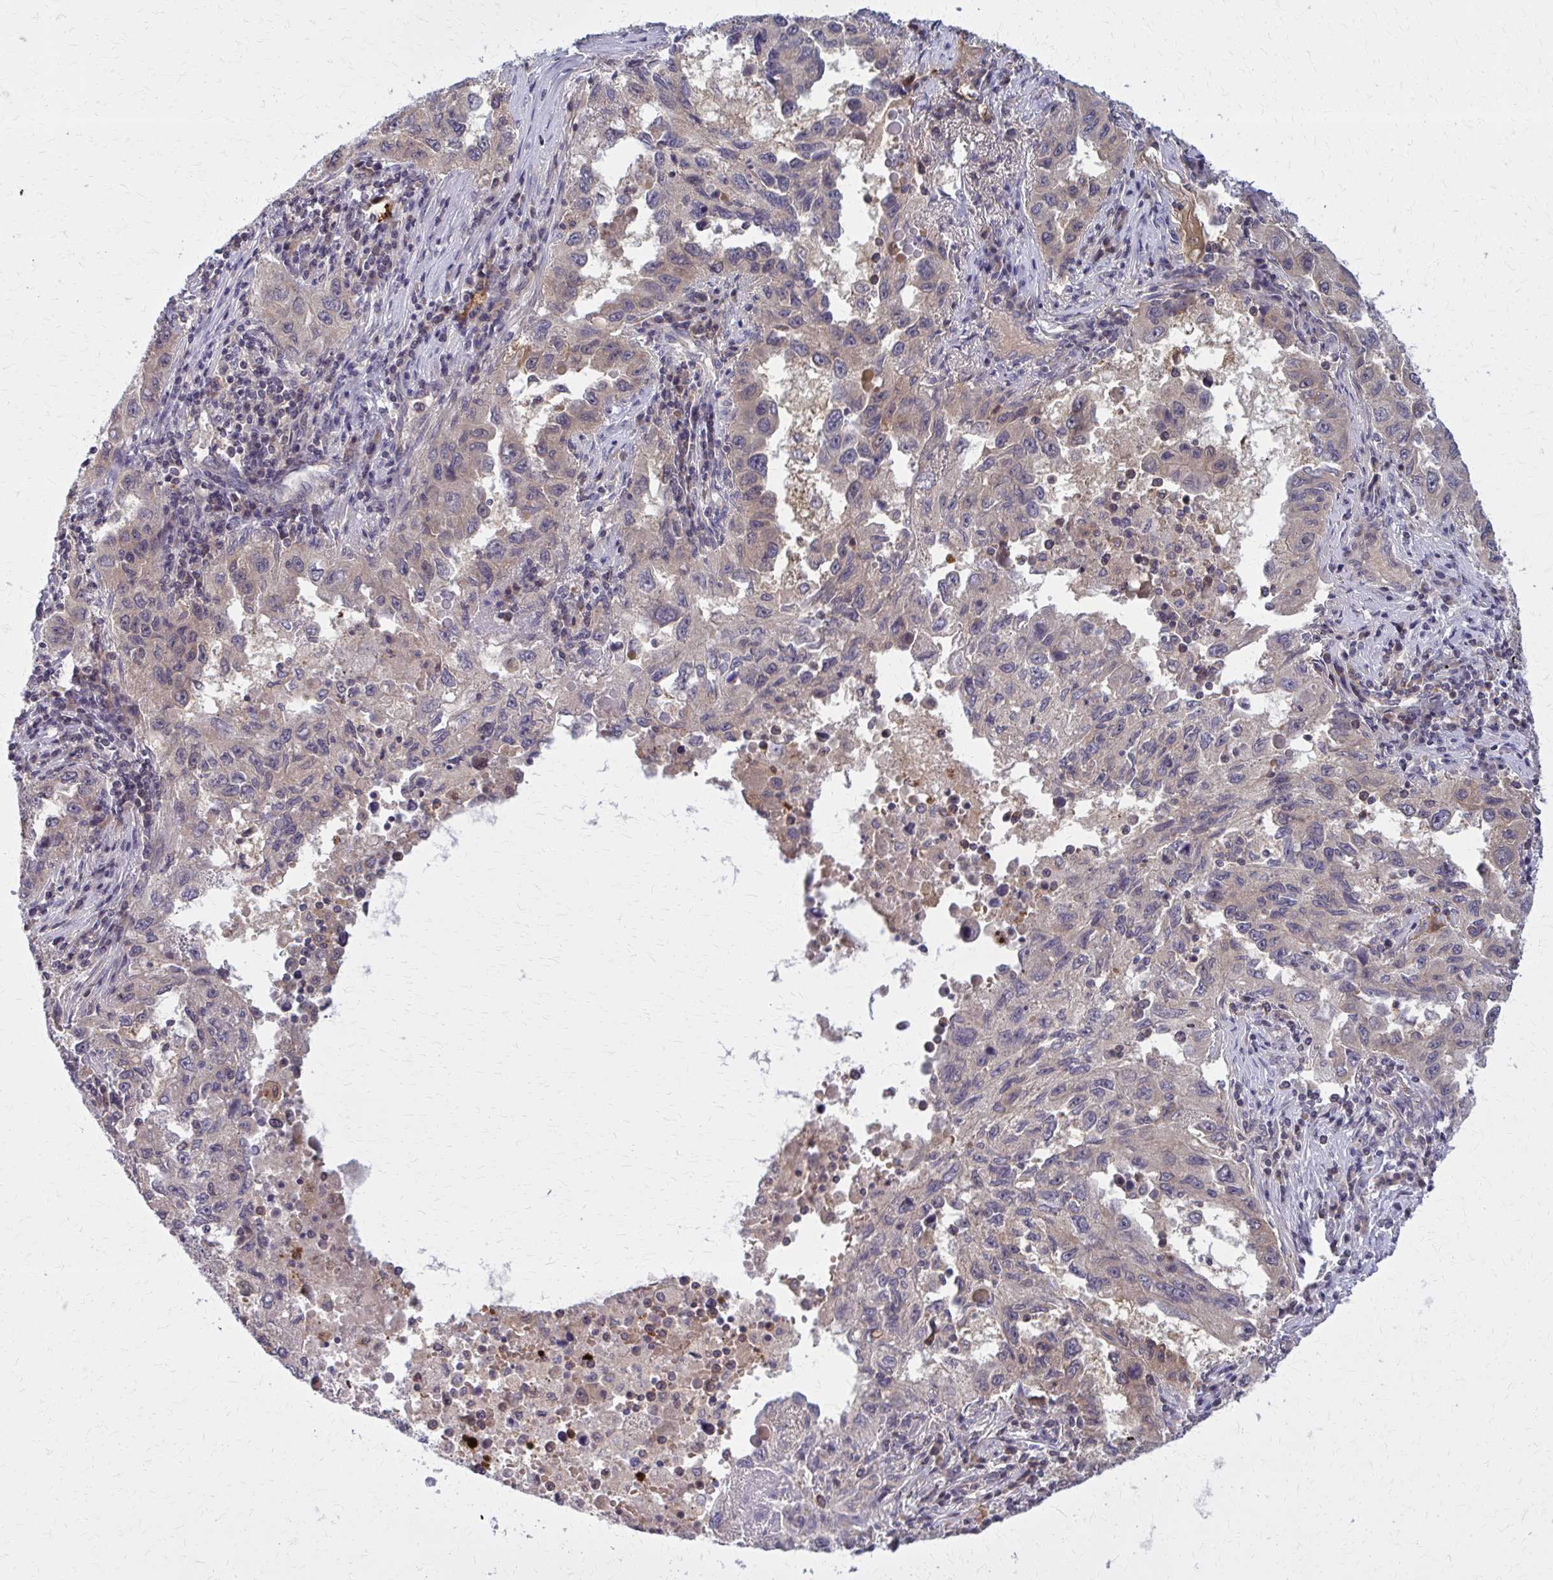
{"staining": {"intensity": "weak", "quantity": "25%-75%", "location": "cytoplasmic/membranous"}, "tissue": "lung cancer", "cell_type": "Tumor cells", "image_type": "cancer", "snomed": [{"axis": "morphology", "description": "Adenocarcinoma, NOS"}, {"axis": "topography", "description": "Lung"}], "caption": "Adenocarcinoma (lung) stained for a protein (brown) reveals weak cytoplasmic/membranous positive staining in approximately 25%-75% of tumor cells.", "gene": "DBI", "patient": {"sex": "female", "age": 73}}